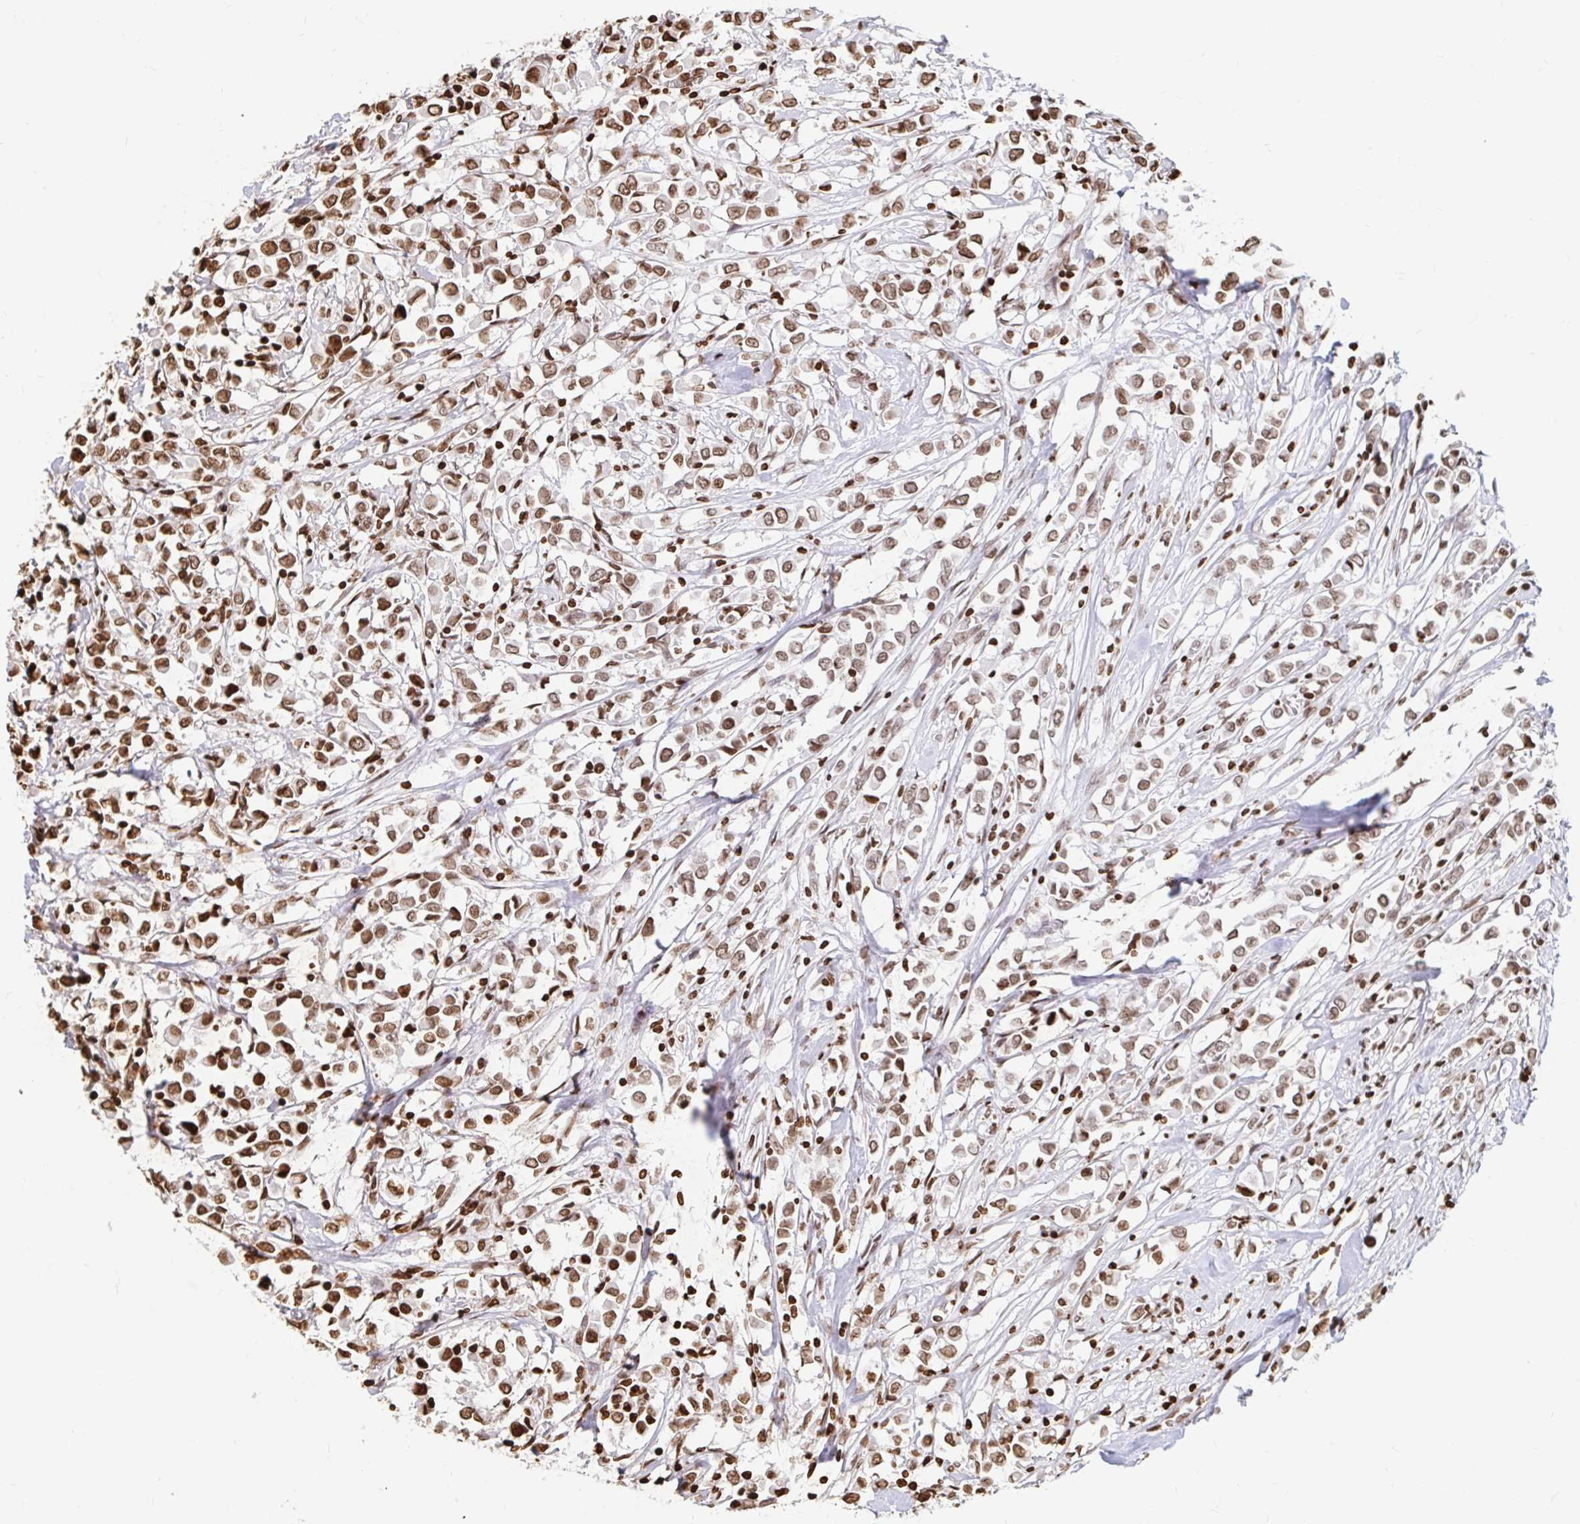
{"staining": {"intensity": "moderate", "quantity": ">75%", "location": "nuclear"}, "tissue": "breast cancer", "cell_type": "Tumor cells", "image_type": "cancer", "snomed": [{"axis": "morphology", "description": "Duct carcinoma"}, {"axis": "topography", "description": "Breast"}], "caption": "Immunohistochemistry (IHC) image of neoplastic tissue: human breast cancer (infiltrating ductal carcinoma) stained using IHC shows medium levels of moderate protein expression localized specifically in the nuclear of tumor cells, appearing as a nuclear brown color.", "gene": "H2BC5", "patient": {"sex": "female", "age": 61}}